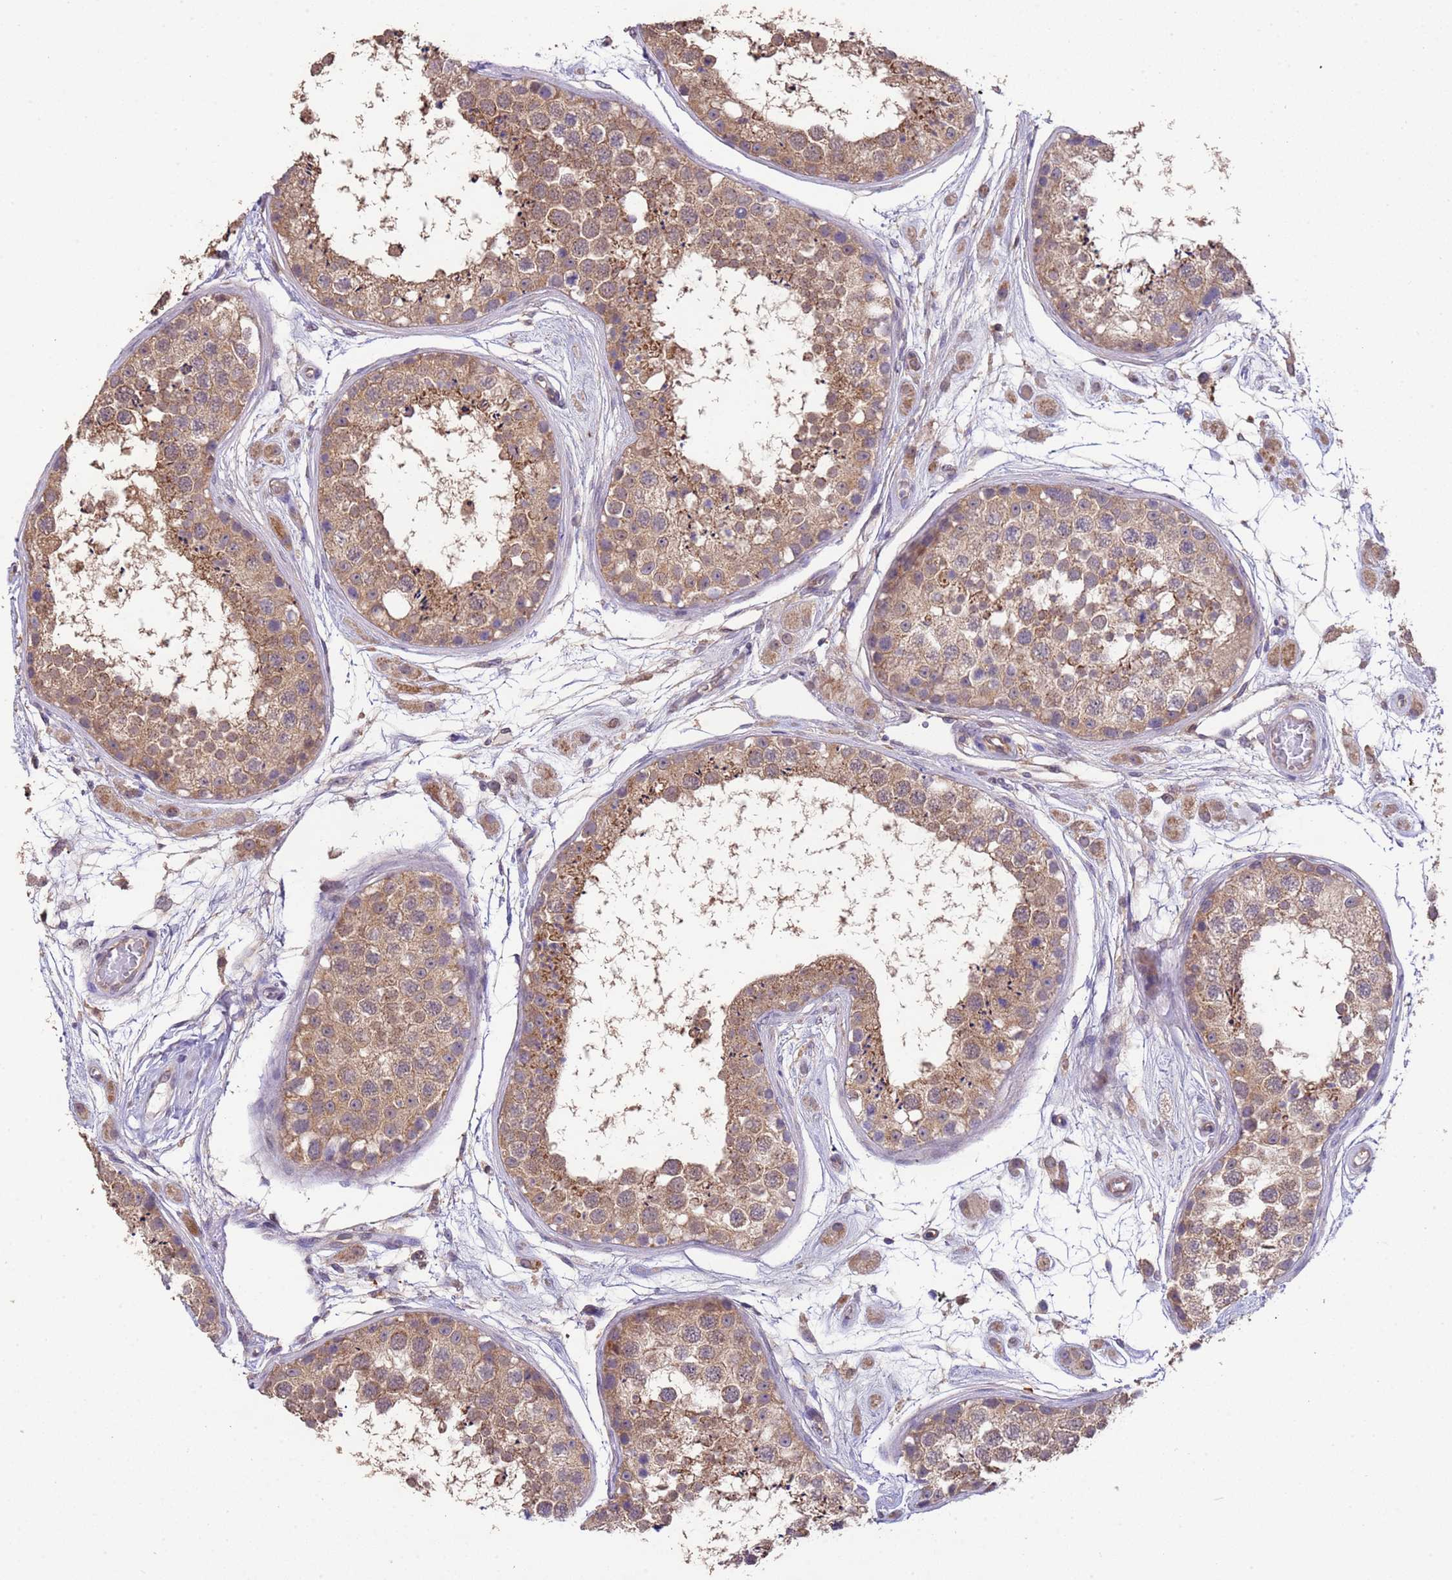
{"staining": {"intensity": "moderate", "quantity": ">75%", "location": "cytoplasmic/membranous"}, "tissue": "testis", "cell_type": "Cells in seminiferous ducts", "image_type": "normal", "snomed": [{"axis": "morphology", "description": "Normal tissue, NOS"}, {"axis": "topography", "description": "Testis"}], "caption": "About >75% of cells in seminiferous ducts in normal human testis reveal moderate cytoplasmic/membranous protein staining as visualized by brown immunohistochemical staining.", "gene": "NPHP1", "patient": {"sex": "male", "age": 25}}